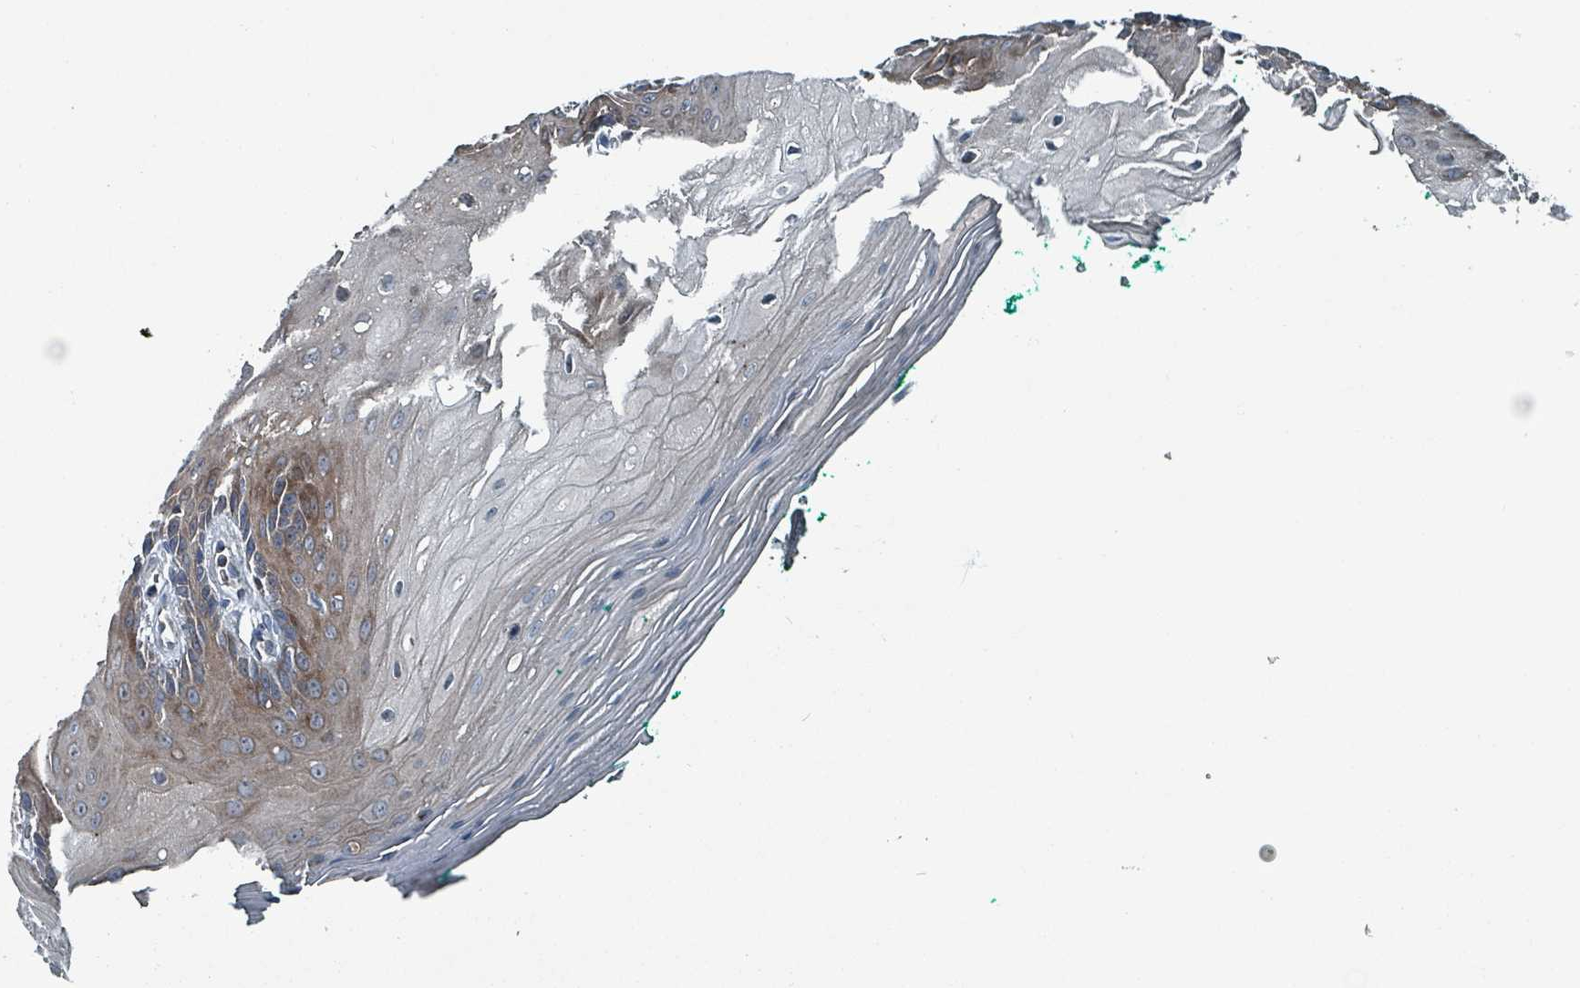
{"staining": {"intensity": "weak", "quantity": "<25%", "location": "cytoplasmic/membranous"}, "tissue": "oral mucosa", "cell_type": "Squamous epithelial cells", "image_type": "normal", "snomed": [{"axis": "morphology", "description": "Normal tissue, NOS"}, {"axis": "morphology", "description": "Squamous cell carcinoma, NOS"}, {"axis": "topography", "description": "Oral tissue"}, {"axis": "topography", "description": "Tounge, NOS"}, {"axis": "topography", "description": "Head-Neck"}], "caption": "IHC of normal oral mucosa shows no staining in squamous epithelial cells.", "gene": "ABHD18", "patient": {"sex": "male", "age": 79}}